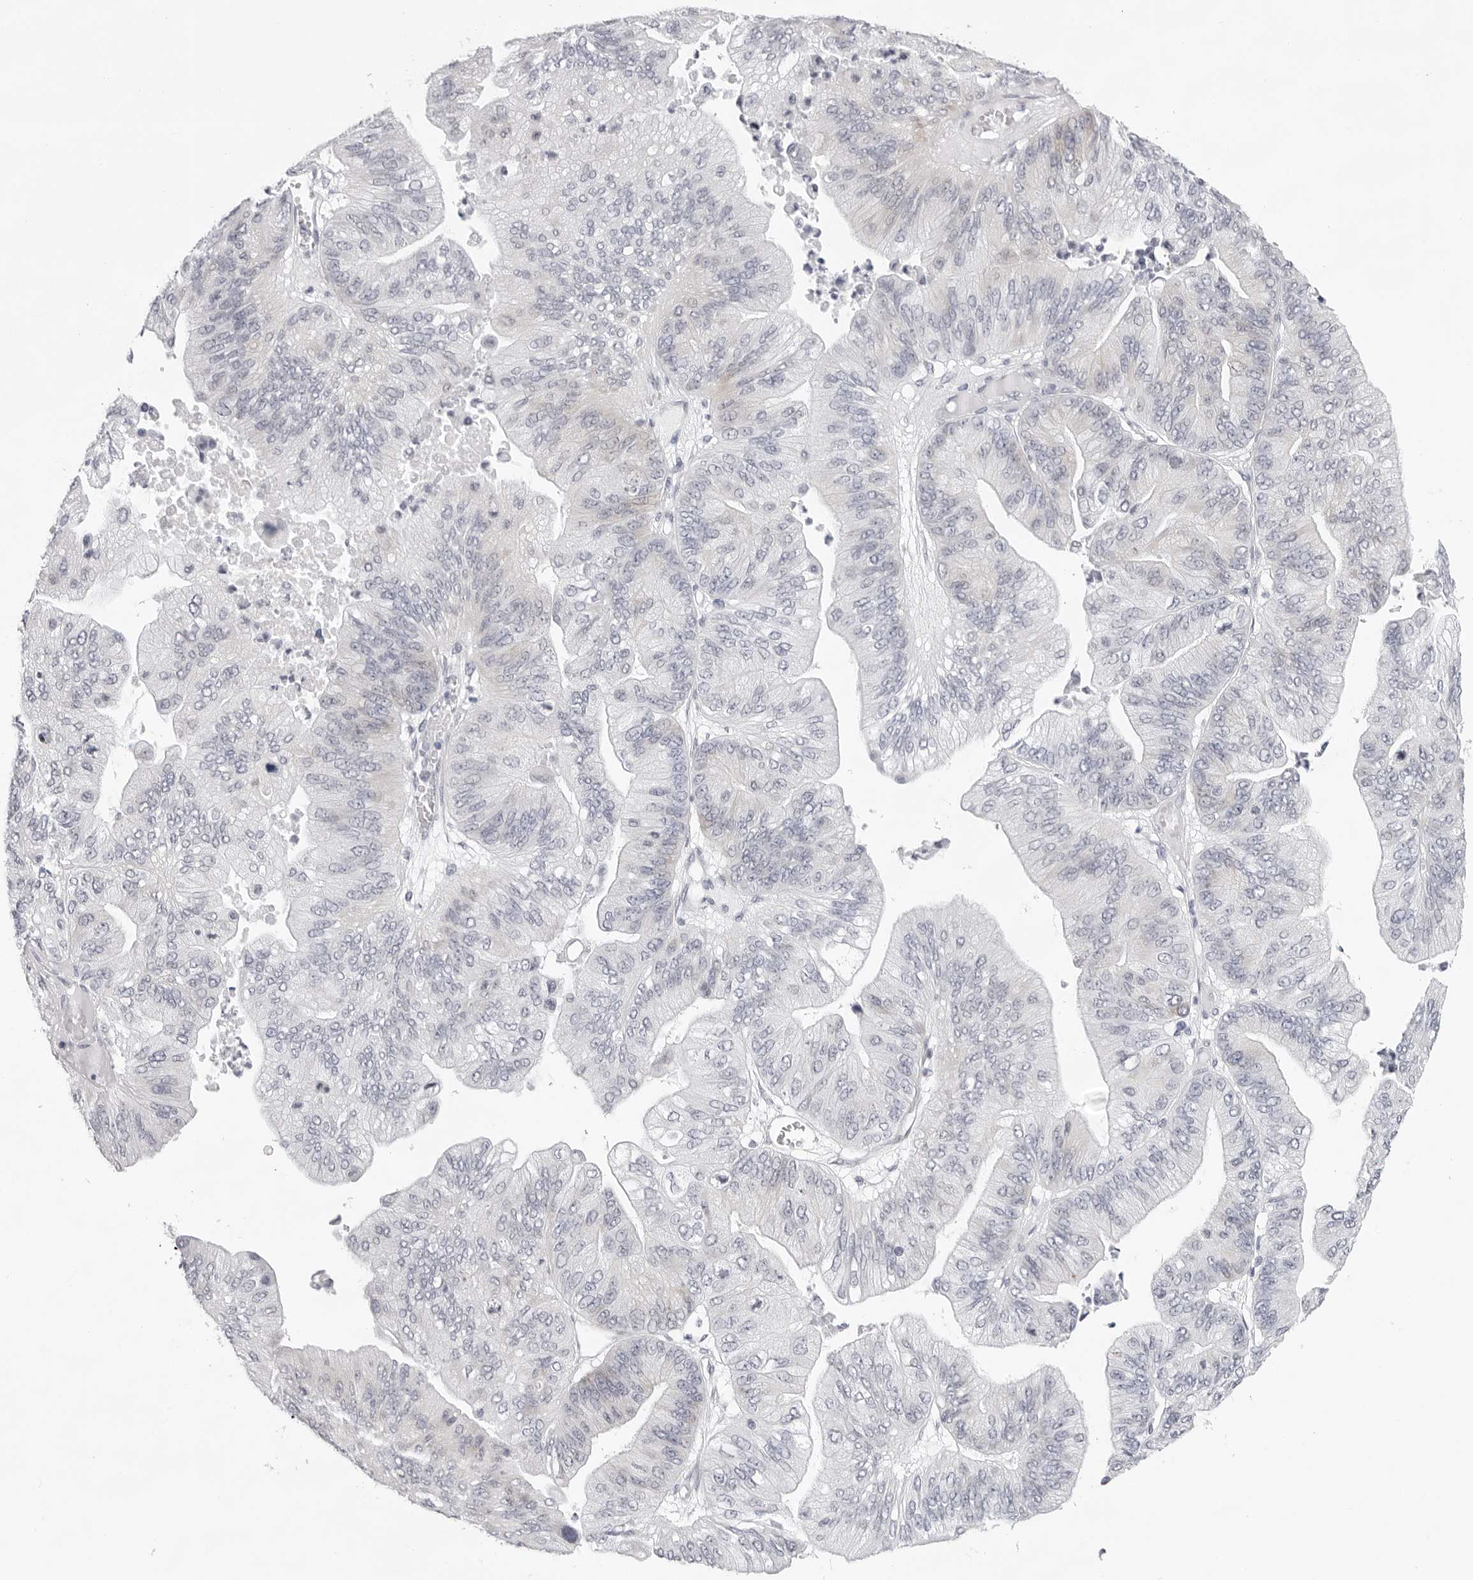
{"staining": {"intensity": "weak", "quantity": "<25%", "location": "cytoplasmic/membranous"}, "tissue": "ovarian cancer", "cell_type": "Tumor cells", "image_type": "cancer", "snomed": [{"axis": "morphology", "description": "Cystadenocarcinoma, mucinous, NOS"}, {"axis": "topography", "description": "Ovary"}], "caption": "Immunohistochemical staining of human ovarian mucinous cystadenocarcinoma reveals no significant positivity in tumor cells.", "gene": "SMIM2", "patient": {"sex": "female", "age": 61}}